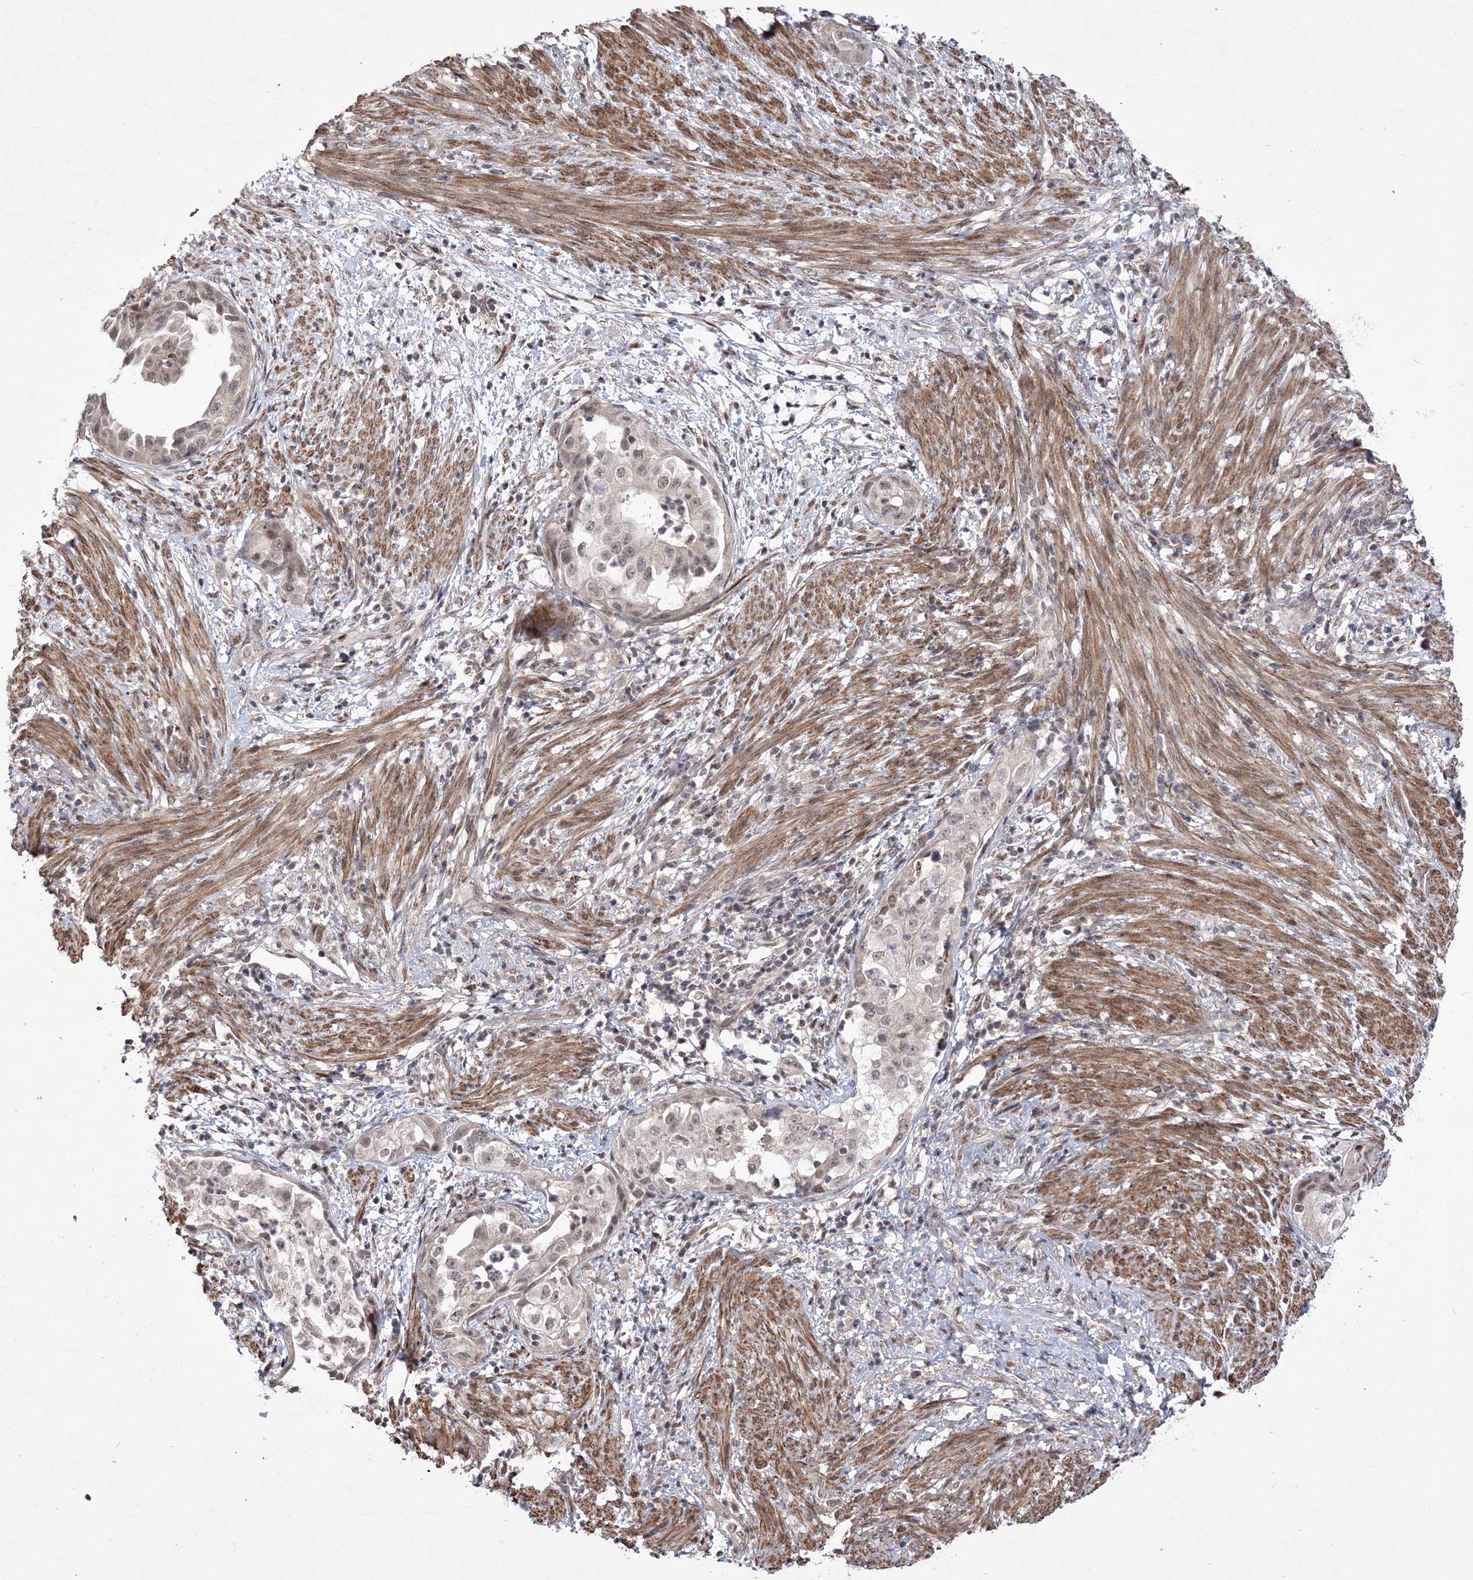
{"staining": {"intensity": "weak", "quantity": ">75%", "location": "nuclear"}, "tissue": "endometrial cancer", "cell_type": "Tumor cells", "image_type": "cancer", "snomed": [{"axis": "morphology", "description": "Adenocarcinoma, NOS"}, {"axis": "topography", "description": "Endometrium"}], "caption": "Weak nuclear staining is seen in approximately >75% of tumor cells in endometrial cancer.", "gene": "BOD1L1", "patient": {"sex": "female", "age": 85}}